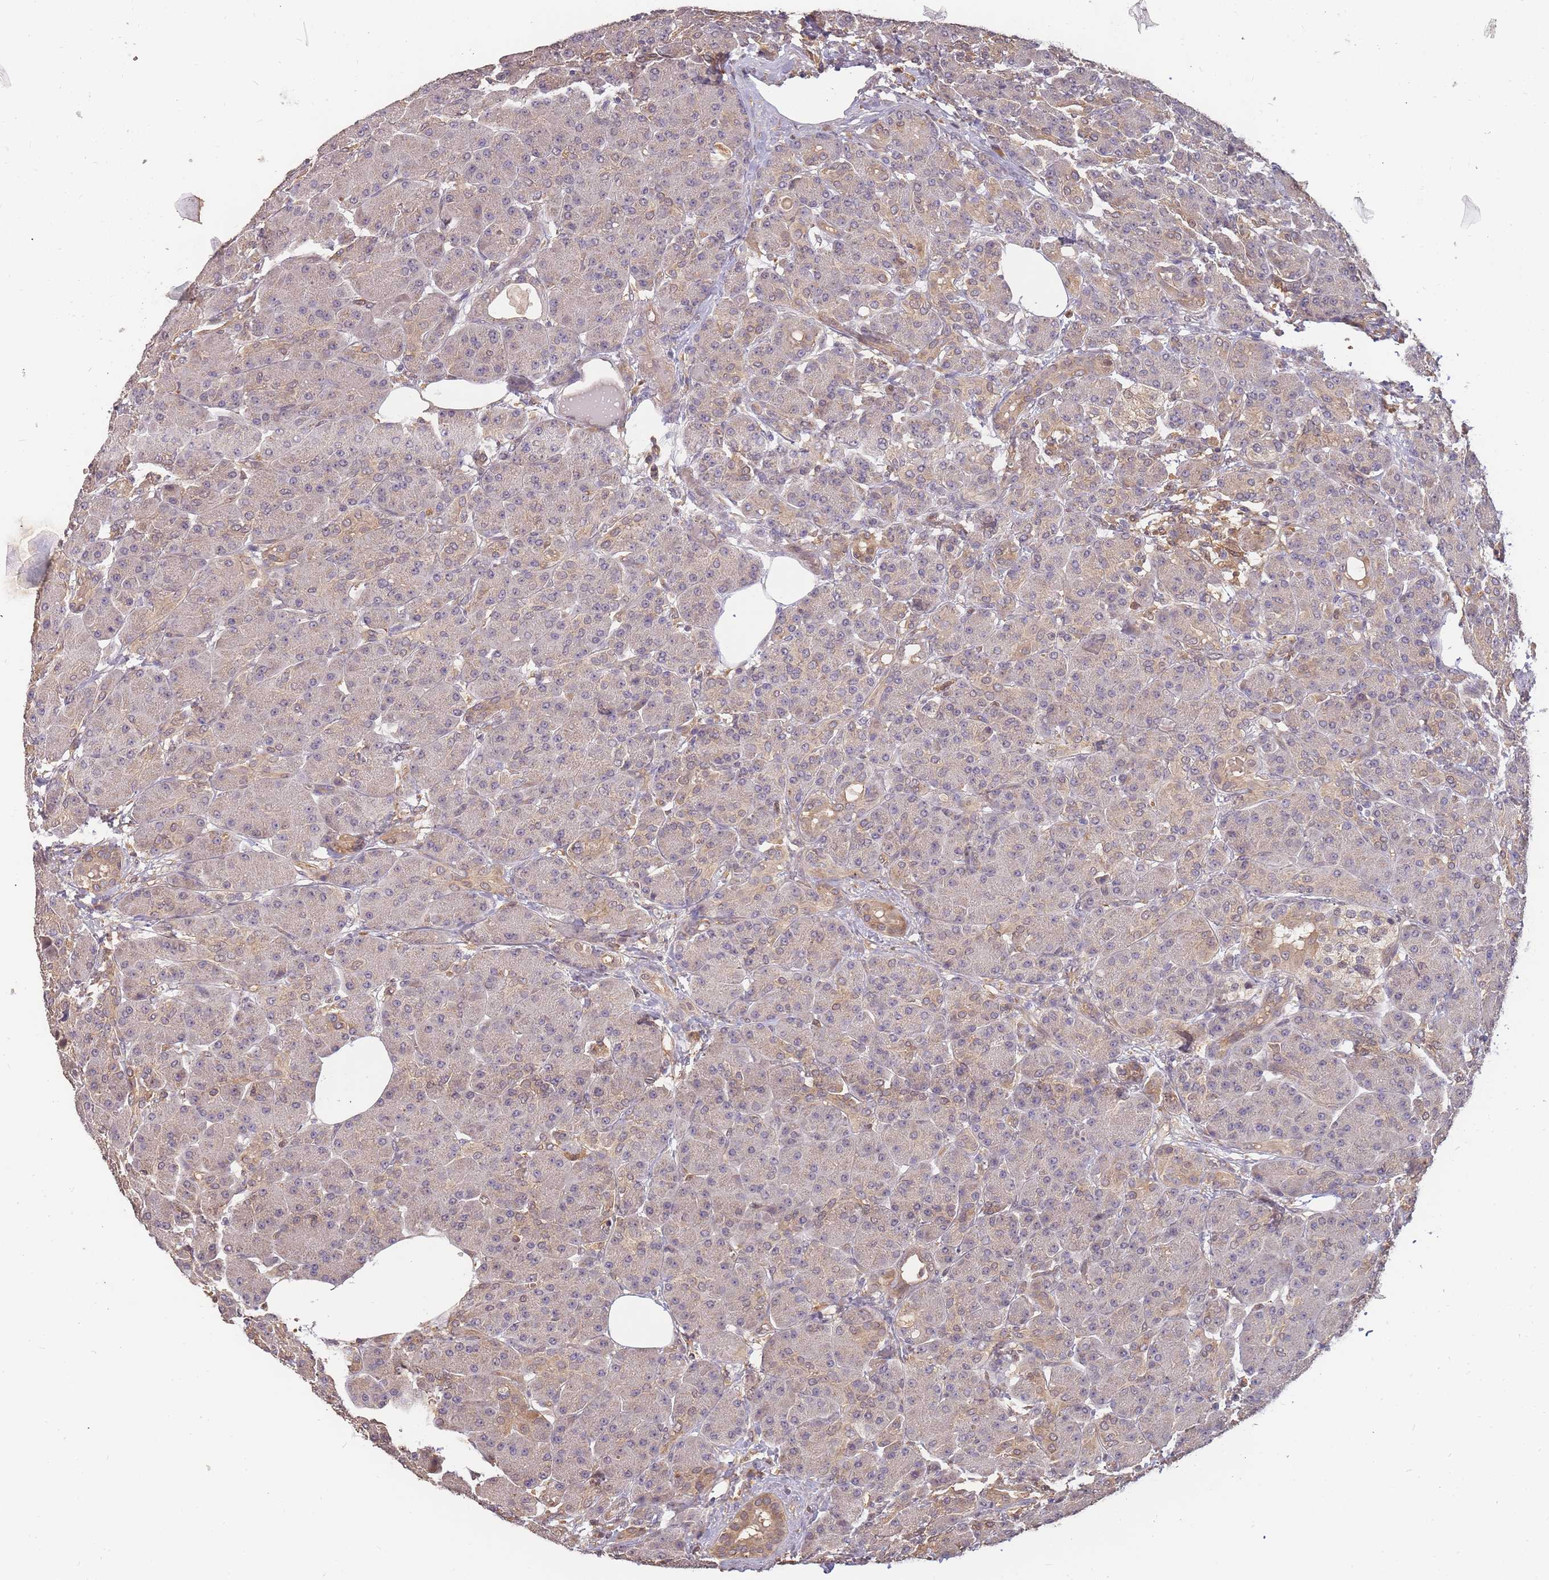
{"staining": {"intensity": "weak", "quantity": ">75%", "location": "cytoplasmic/membranous"}, "tissue": "pancreas", "cell_type": "Exocrine glandular cells", "image_type": "normal", "snomed": [{"axis": "morphology", "description": "Normal tissue, NOS"}, {"axis": "topography", "description": "Pancreas"}], "caption": "About >75% of exocrine glandular cells in unremarkable pancreas show weak cytoplasmic/membranous protein expression as visualized by brown immunohistochemical staining.", "gene": "CDKN2AIPNL", "patient": {"sex": "male", "age": 63}}